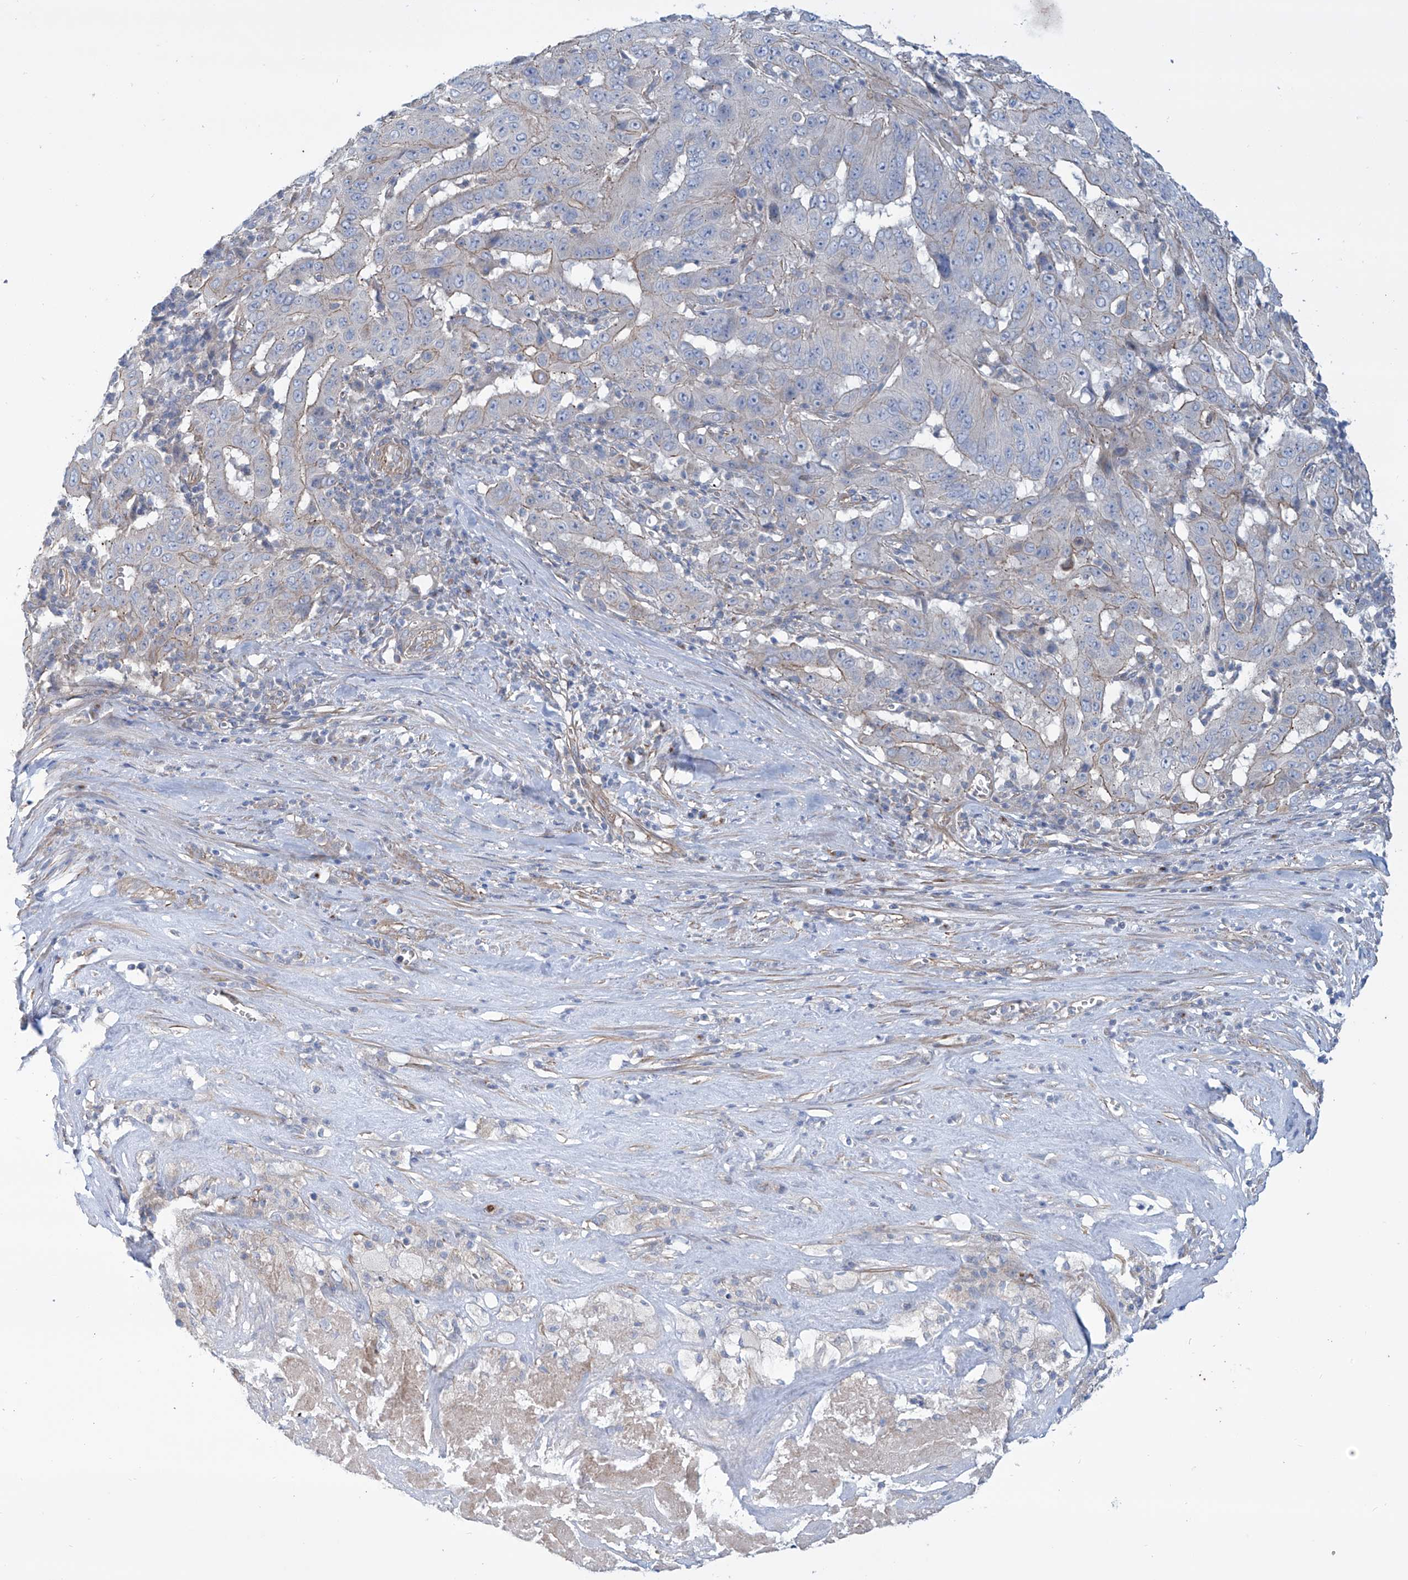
{"staining": {"intensity": "weak", "quantity": "25%-75%", "location": "cytoplasmic/membranous"}, "tissue": "pancreatic cancer", "cell_type": "Tumor cells", "image_type": "cancer", "snomed": [{"axis": "morphology", "description": "Adenocarcinoma, NOS"}, {"axis": "topography", "description": "Pancreas"}], "caption": "Tumor cells display low levels of weak cytoplasmic/membranous positivity in approximately 25%-75% of cells in human pancreatic cancer. (DAB (3,3'-diaminobenzidine) IHC with brightfield microscopy, high magnification).", "gene": "TMEM209", "patient": {"sex": "male", "age": 63}}